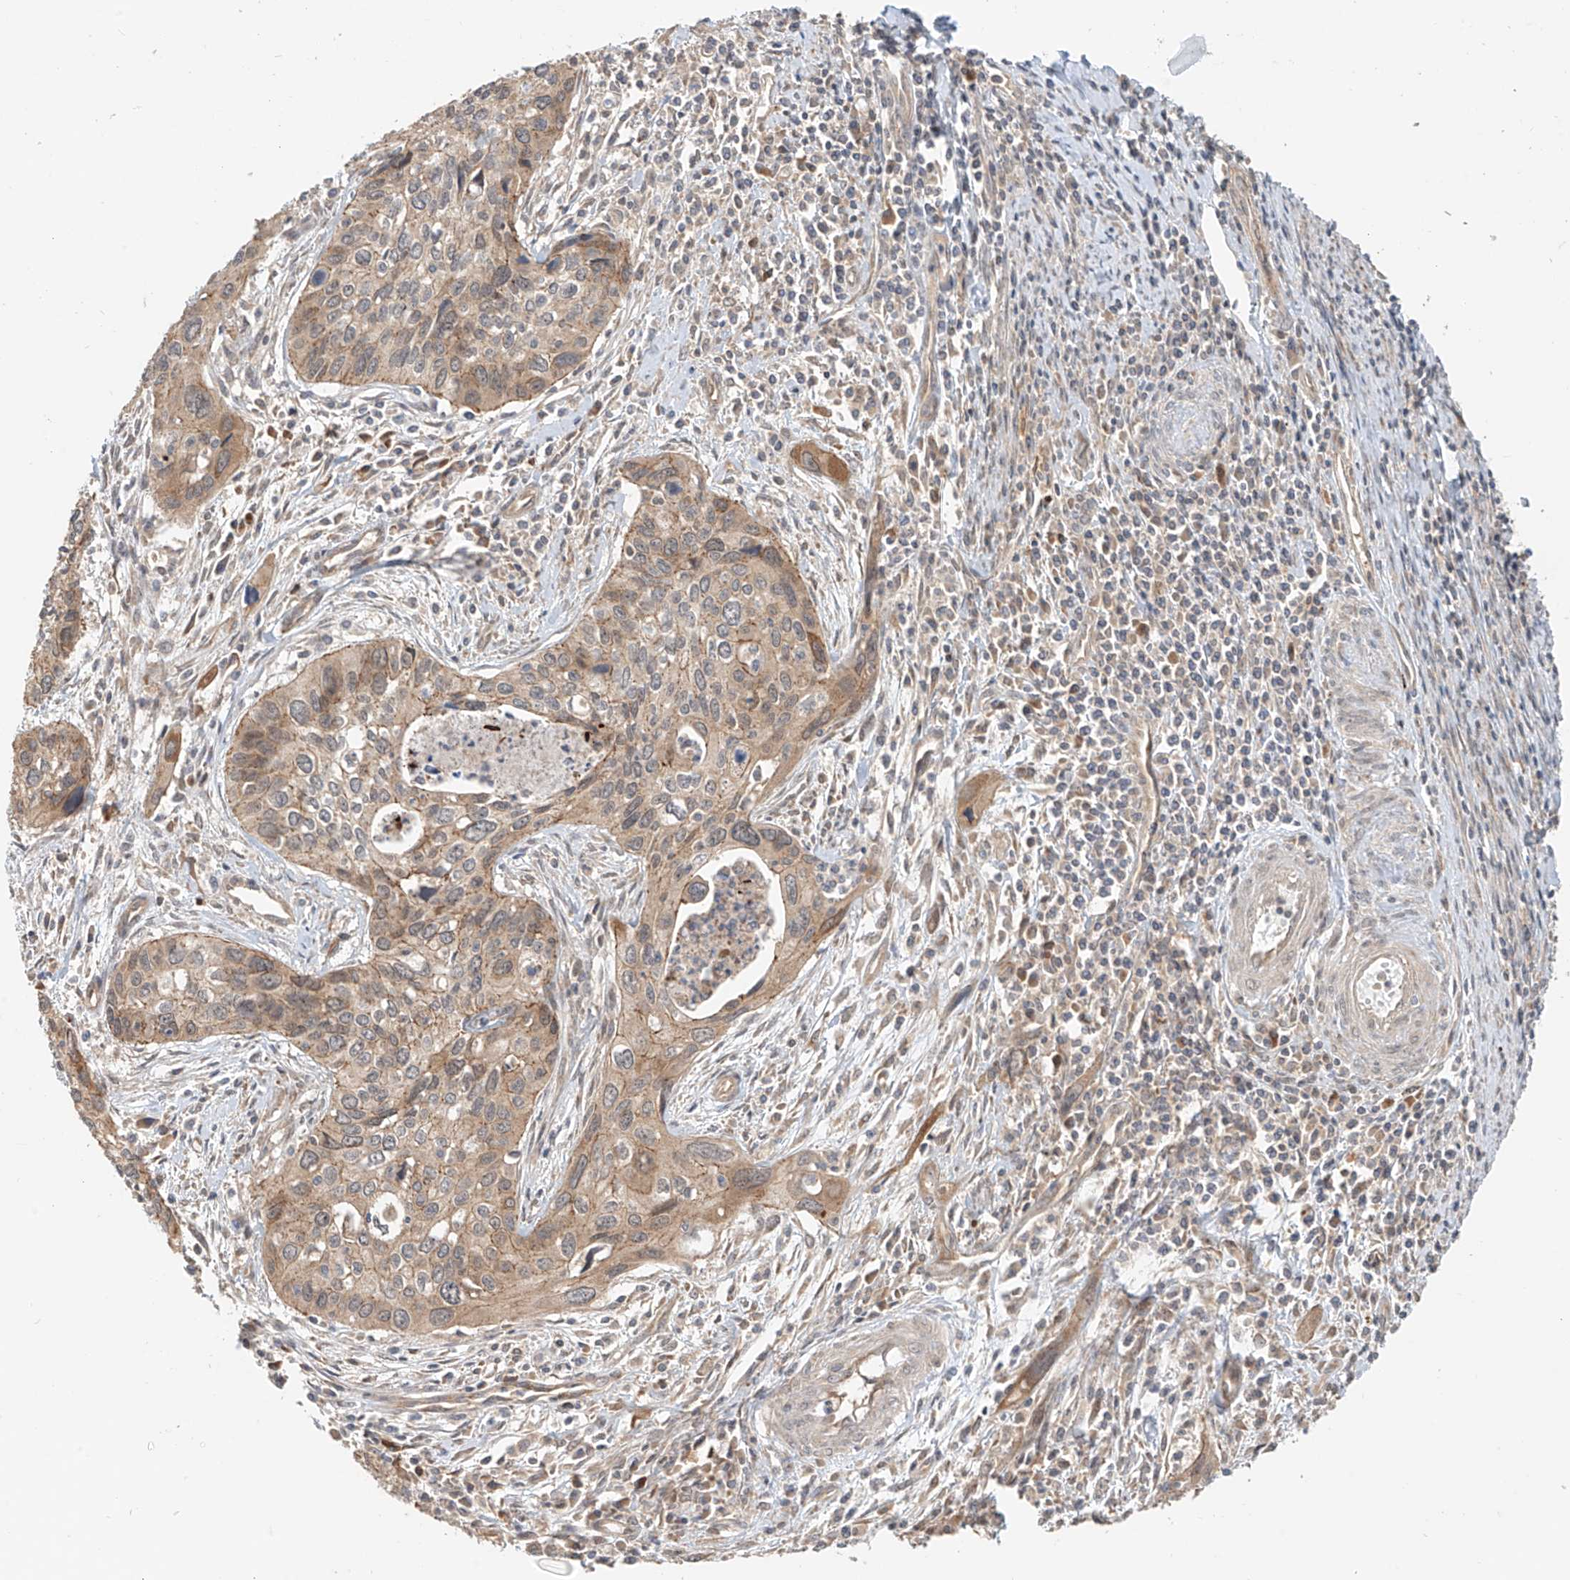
{"staining": {"intensity": "weak", "quantity": ">75%", "location": "cytoplasmic/membranous"}, "tissue": "cervical cancer", "cell_type": "Tumor cells", "image_type": "cancer", "snomed": [{"axis": "morphology", "description": "Squamous cell carcinoma, NOS"}, {"axis": "topography", "description": "Cervix"}], "caption": "The photomicrograph exhibits staining of cervical squamous cell carcinoma, revealing weak cytoplasmic/membranous protein expression (brown color) within tumor cells. Using DAB (3,3'-diaminobenzidine) (brown) and hematoxylin (blue) stains, captured at high magnification using brightfield microscopy.", "gene": "MTUS2", "patient": {"sex": "female", "age": 55}}